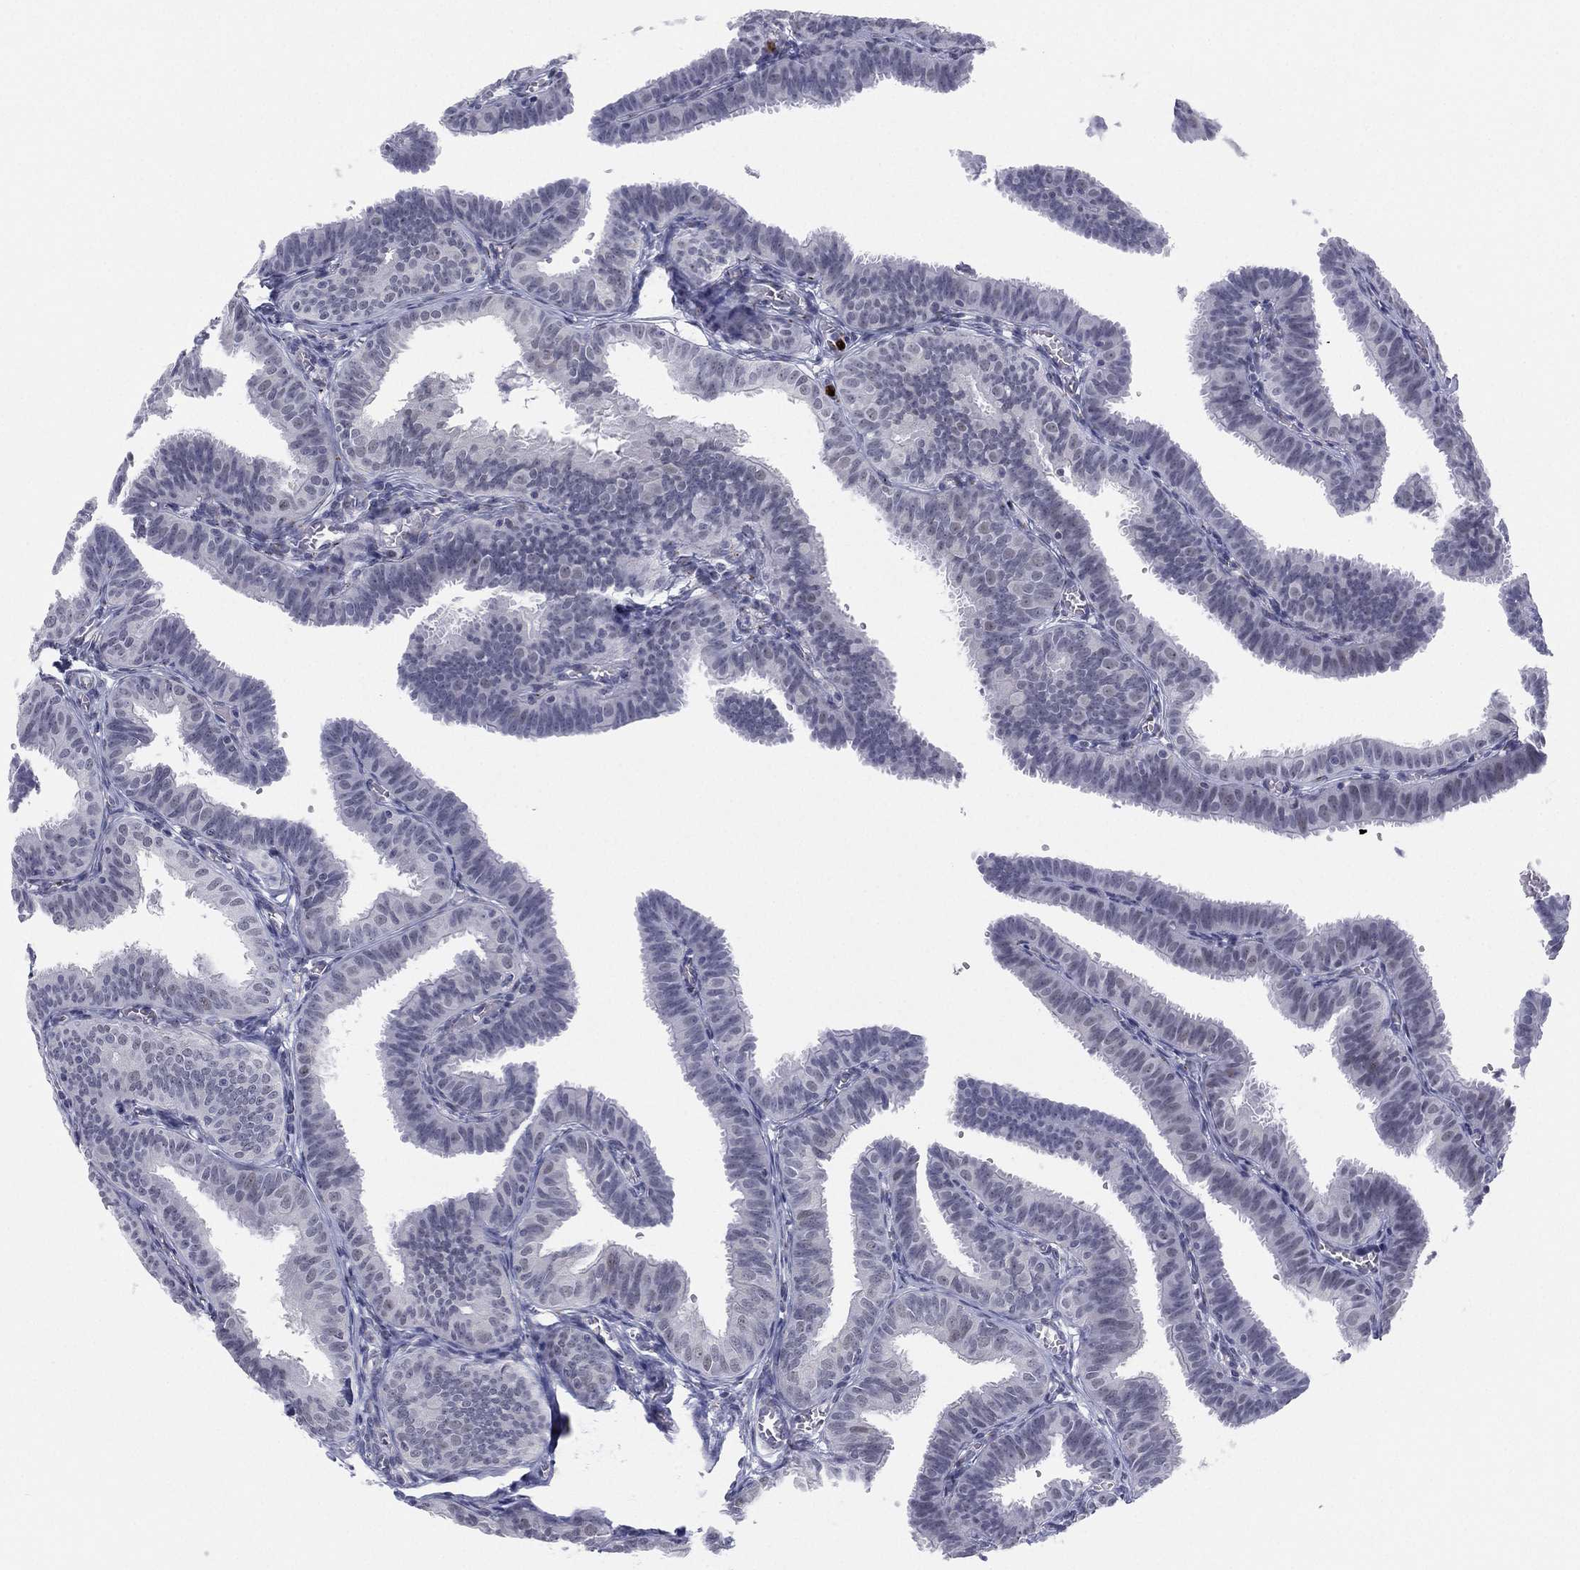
{"staining": {"intensity": "negative", "quantity": "none", "location": "none"}, "tissue": "fallopian tube", "cell_type": "Glandular cells", "image_type": "normal", "snomed": [{"axis": "morphology", "description": "Normal tissue, NOS"}, {"axis": "topography", "description": "Fallopian tube"}], "caption": "Immunohistochemistry (IHC) histopathology image of unremarkable human fallopian tube stained for a protein (brown), which displays no positivity in glandular cells.", "gene": "CD177", "patient": {"sex": "female", "age": 25}}